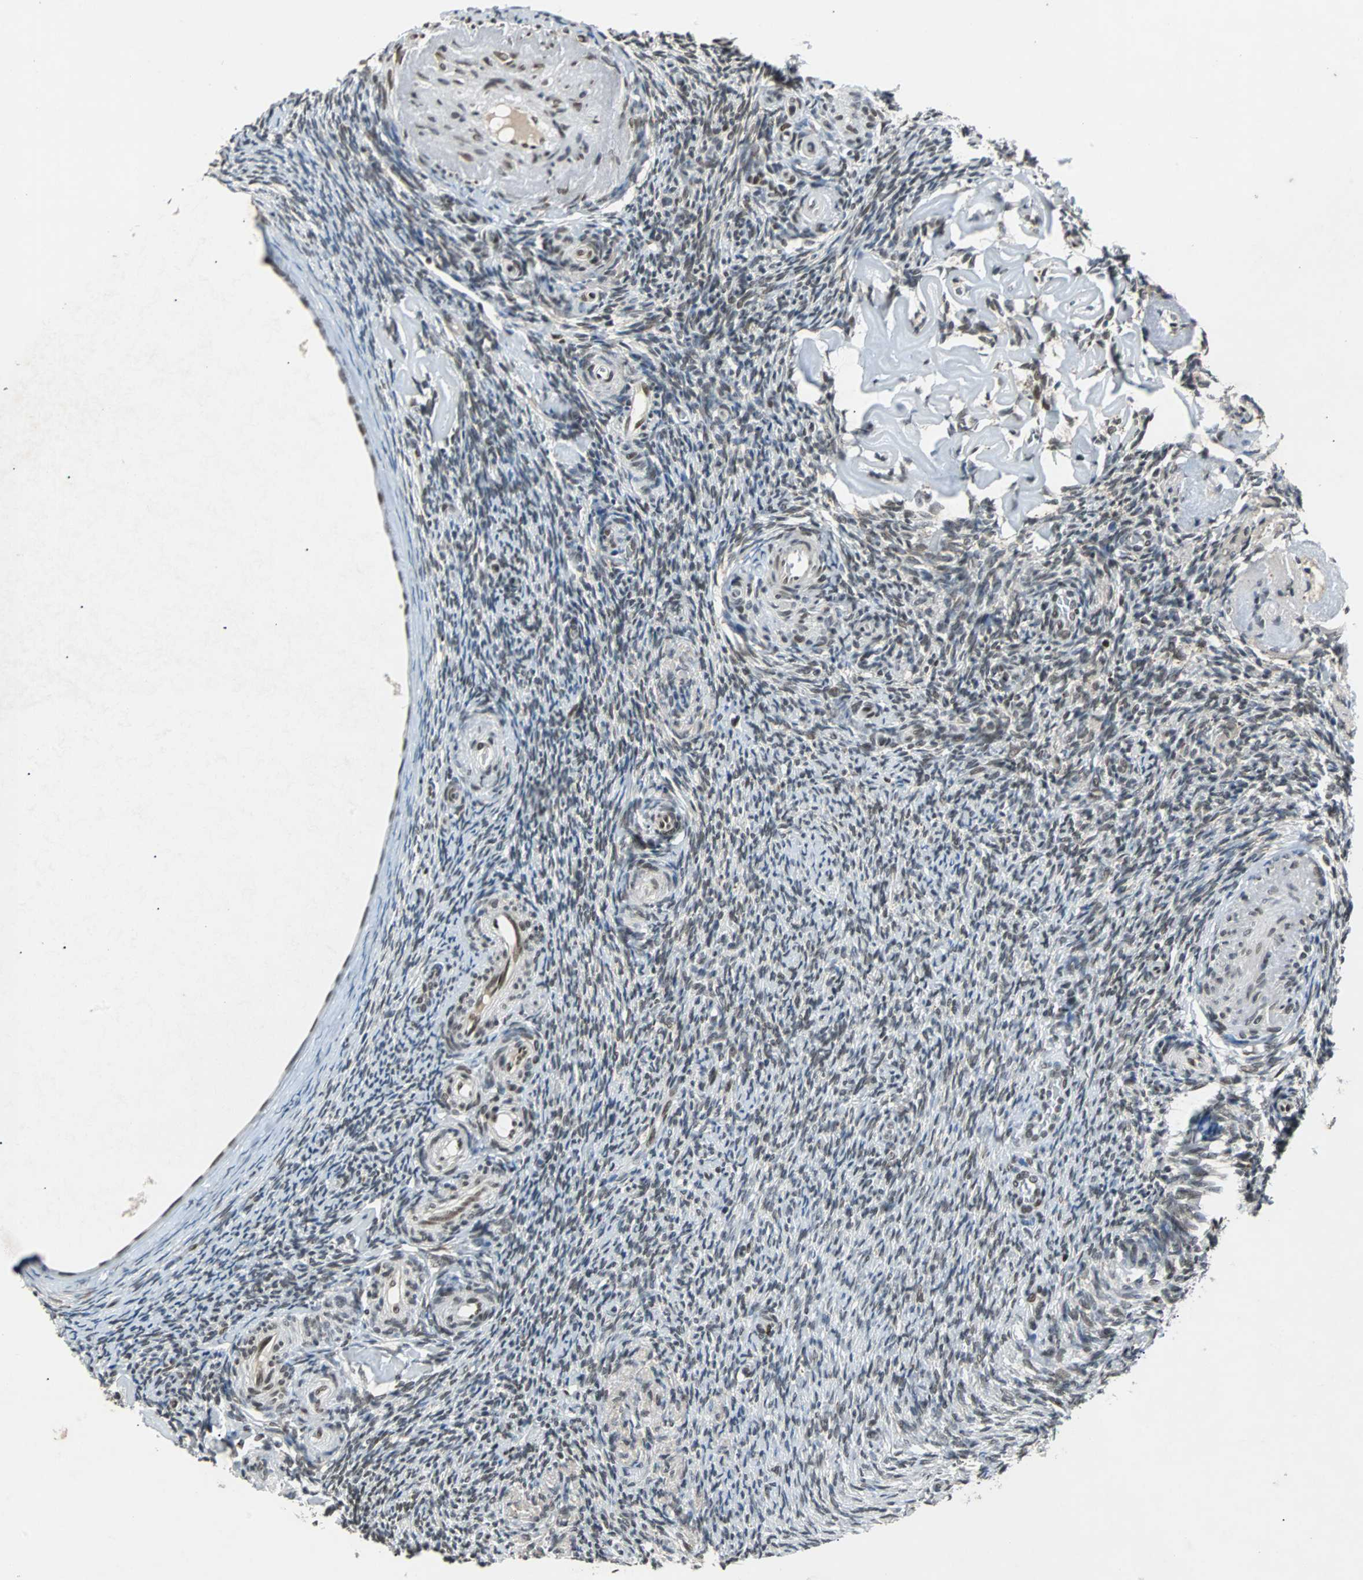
{"staining": {"intensity": "moderate", "quantity": "25%-75%", "location": "nuclear"}, "tissue": "ovary", "cell_type": "Ovarian stroma cells", "image_type": "normal", "snomed": [{"axis": "morphology", "description": "Normal tissue, NOS"}, {"axis": "topography", "description": "Ovary"}], "caption": "Ovarian stroma cells display moderate nuclear staining in approximately 25%-75% of cells in benign ovary. (IHC, brightfield microscopy, high magnification).", "gene": "GATAD2A", "patient": {"sex": "female", "age": 60}}